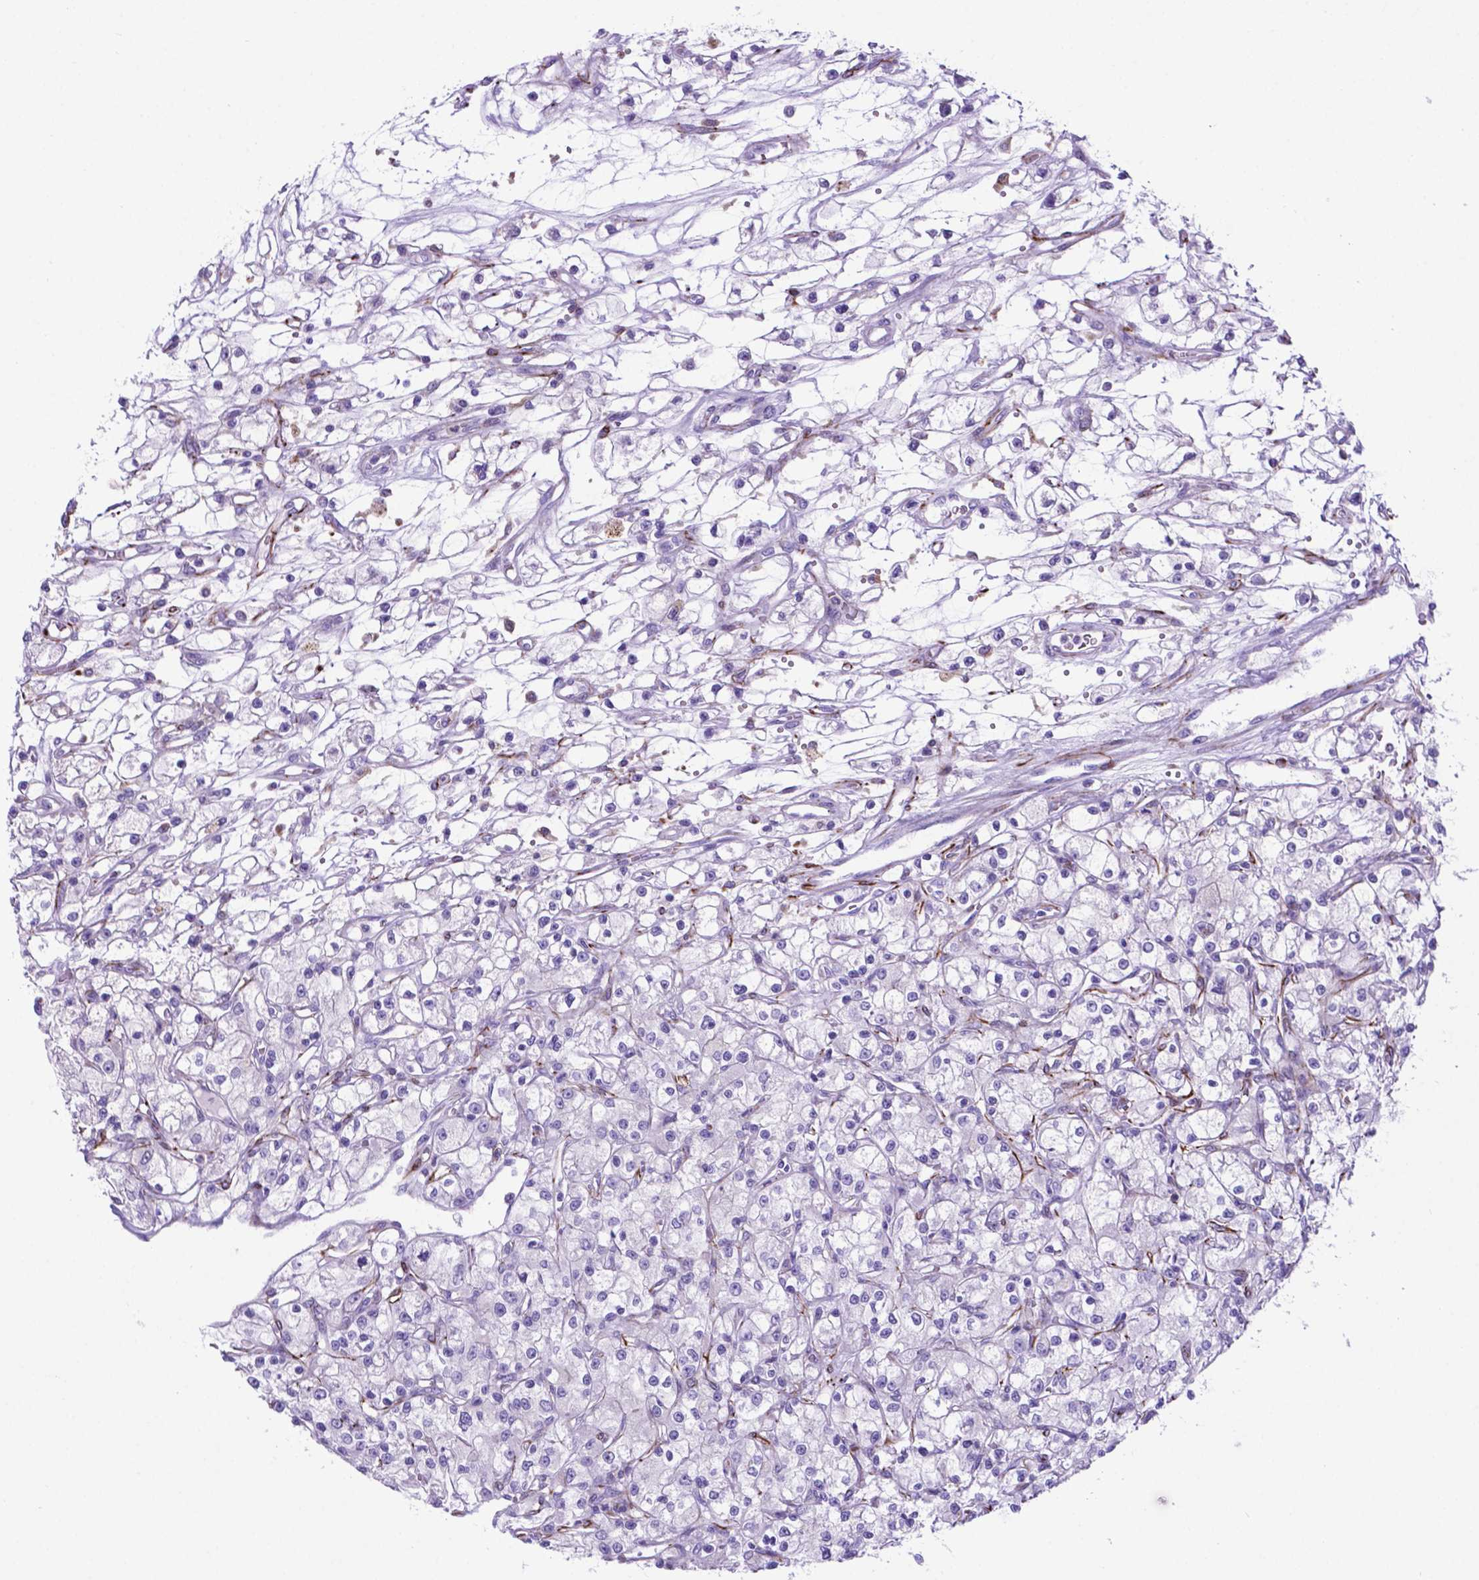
{"staining": {"intensity": "negative", "quantity": "none", "location": "none"}, "tissue": "renal cancer", "cell_type": "Tumor cells", "image_type": "cancer", "snomed": [{"axis": "morphology", "description": "Adenocarcinoma, NOS"}, {"axis": "topography", "description": "Kidney"}], "caption": "IHC histopathology image of human renal adenocarcinoma stained for a protein (brown), which demonstrates no expression in tumor cells.", "gene": "LZTR1", "patient": {"sex": "female", "age": 59}}